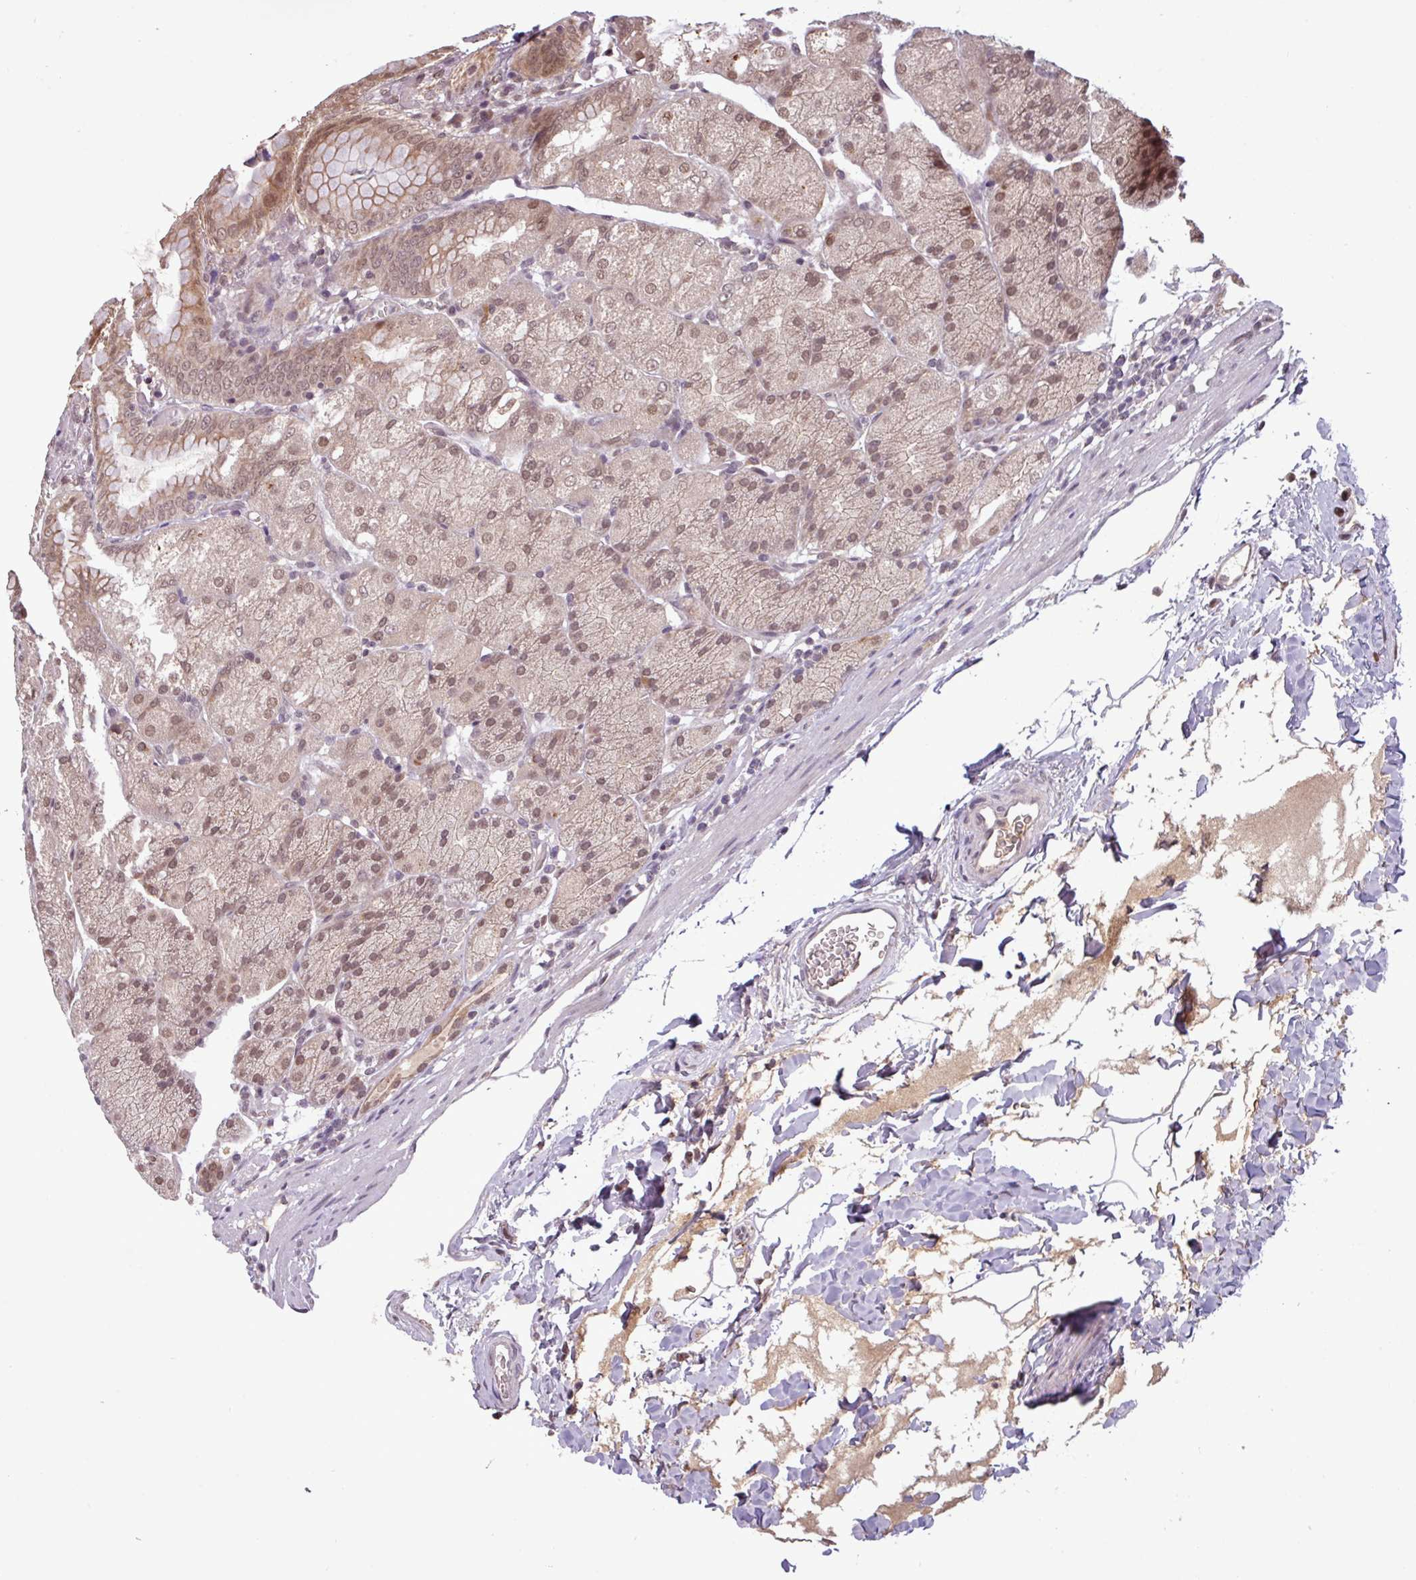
{"staining": {"intensity": "moderate", "quantity": ">75%", "location": "cytoplasmic/membranous,nuclear"}, "tissue": "stomach", "cell_type": "Glandular cells", "image_type": "normal", "snomed": [{"axis": "morphology", "description": "Normal tissue, NOS"}, {"axis": "topography", "description": "Stomach, upper"}, {"axis": "topography", "description": "Stomach, lower"}], "caption": "IHC photomicrograph of normal human stomach stained for a protein (brown), which exhibits medium levels of moderate cytoplasmic/membranous,nuclear positivity in approximately >75% of glandular cells.", "gene": "NOB1", "patient": {"sex": "male", "age": 62}}